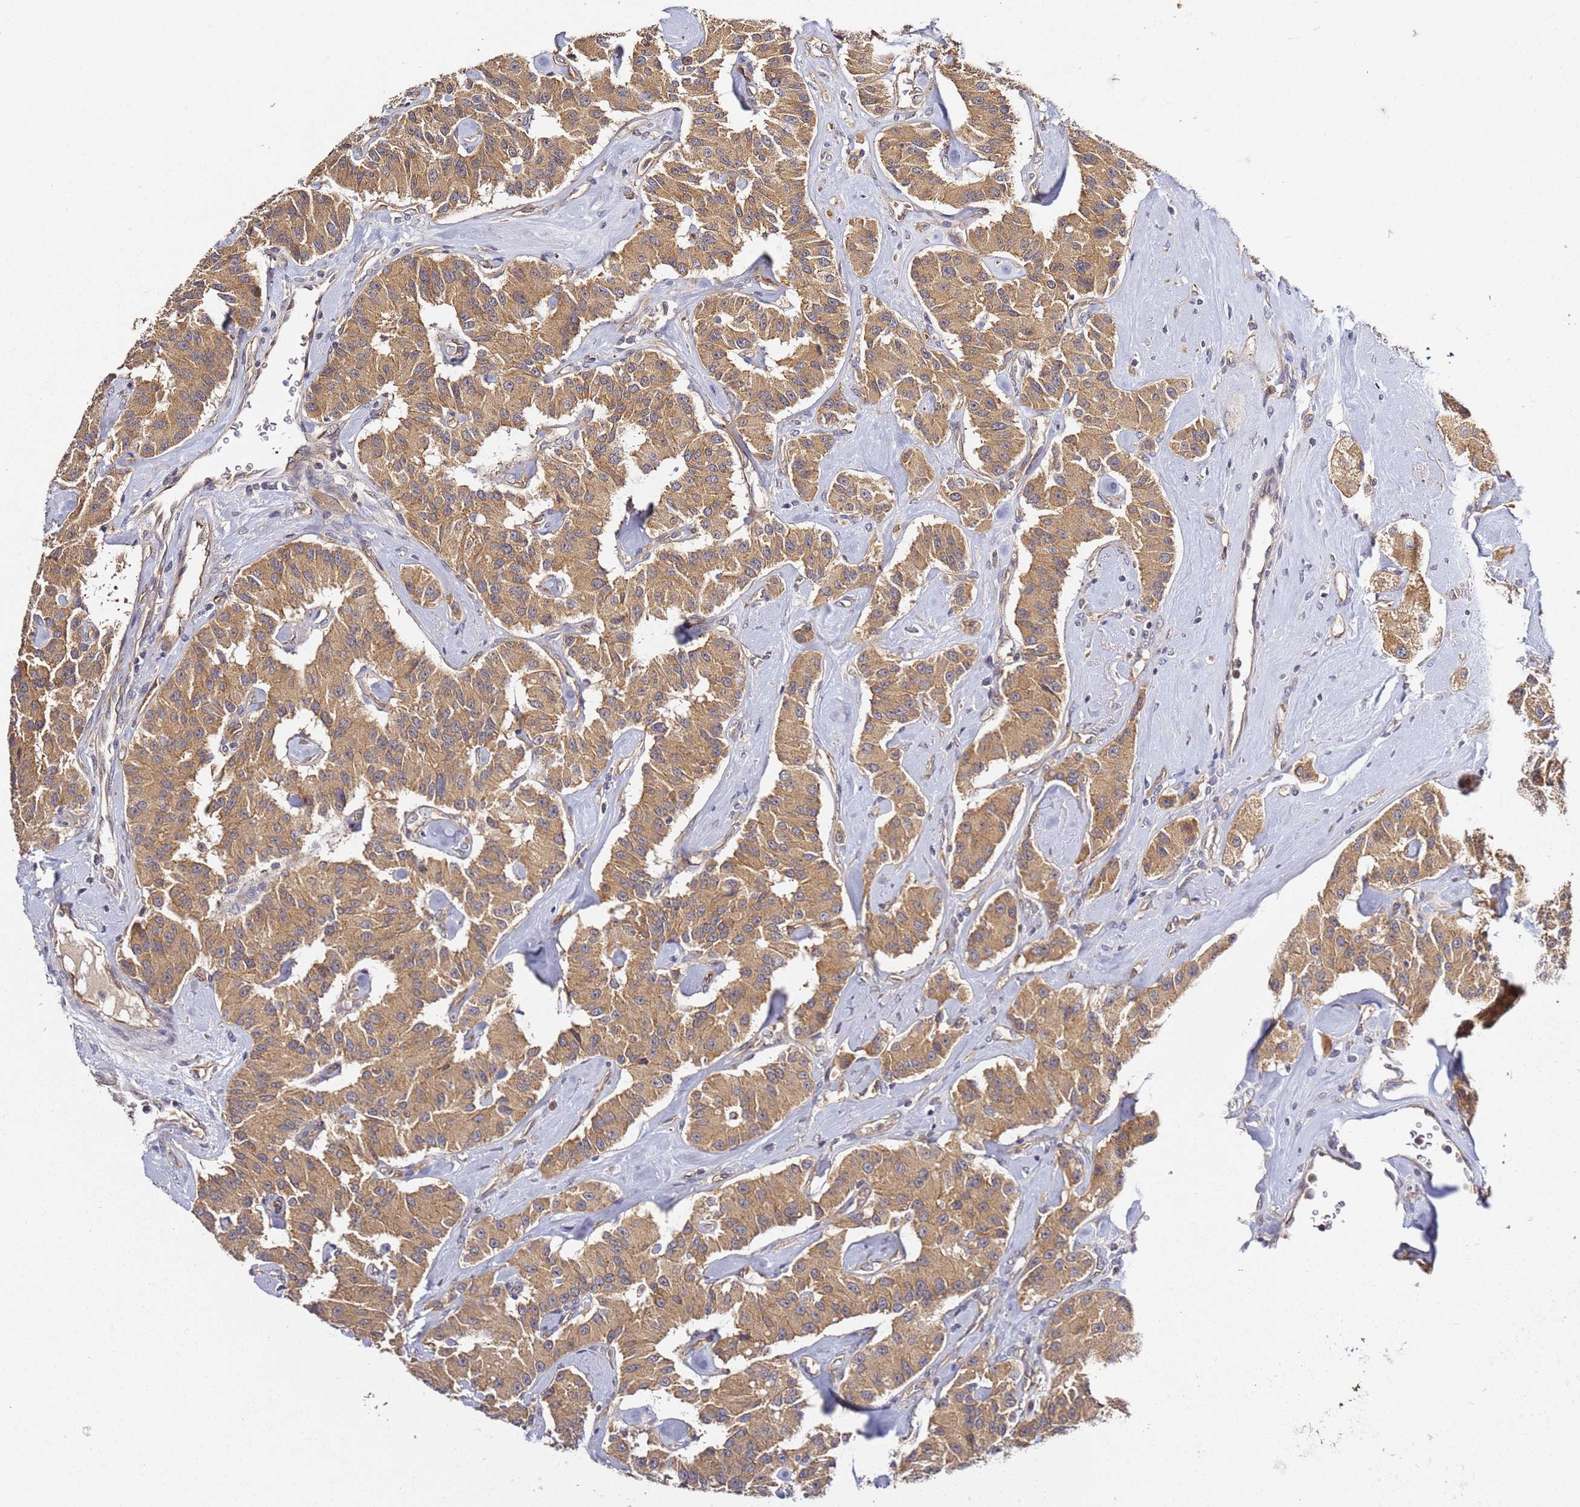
{"staining": {"intensity": "moderate", "quantity": ">75%", "location": "cytoplasmic/membranous"}, "tissue": "carcinoid", "cell_type": "Tumor cells", "image_type": "cancer", "snomed": [{"axis": "morphology", "description": "Carcinoid, malignant, NOS"}, {"axis": "topography", "description": "Pancreas"}], "caption": "Immunohistochemistry (DAB) staining of carcinoid (malignant) exhibits moderate cytoplasmic/membranous protein expression in about >75% of tumor cells. Using DAB (3,3'-diaminobenzidine) (brown) and hematoxylin (blue) stains, captured at high magnification using brightfield microscopy.", "gene": "OSBPL2", "patient": {"sex": "male", "age": 41}}